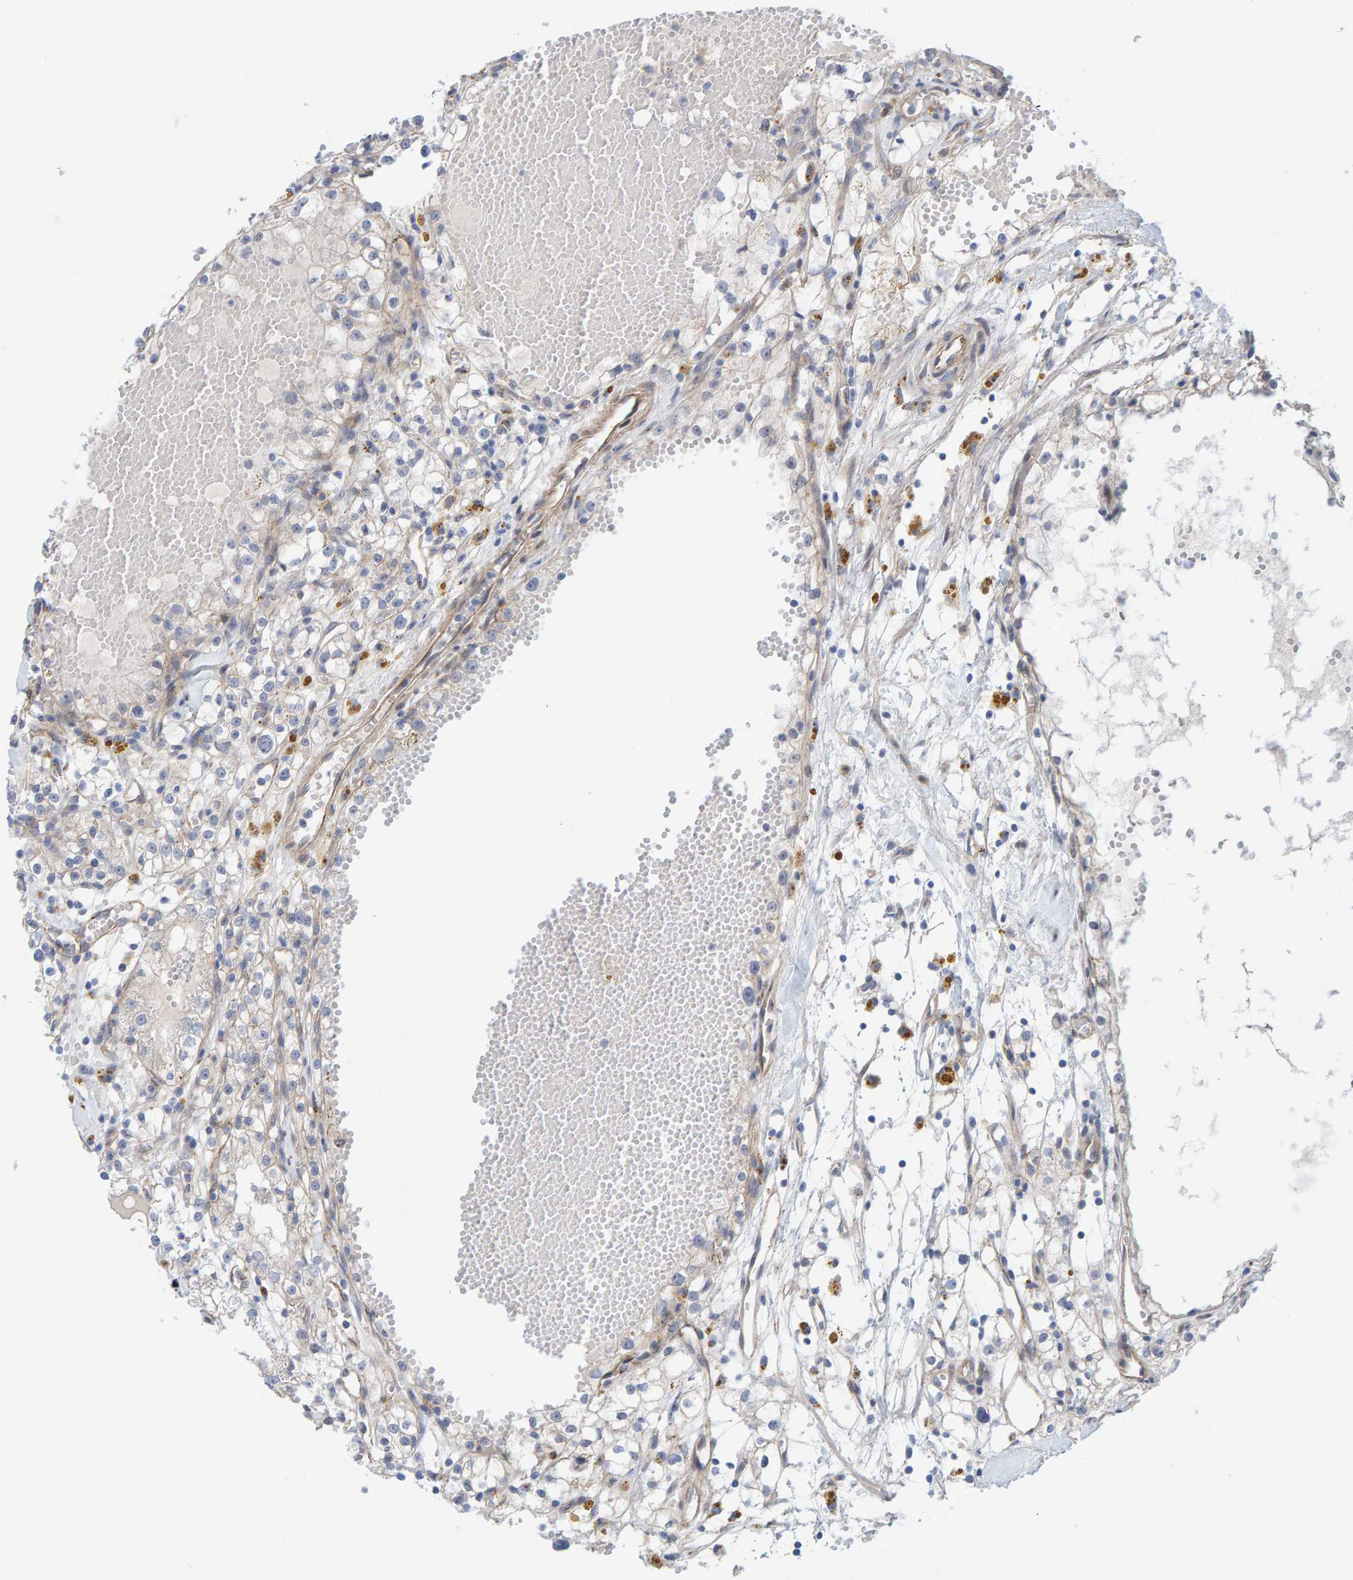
{"staining": {"intensity": "negative", "quantity": "none", "location": "none"}, "tissue": "renal cancer", "cell_type": "Tumor cells", "image_type": "cancer", "snomed": [{"axis": "morphology", "description": "Adenocarcinoma, NOS"}, {"axis": "topography", "description": "Kidney"}], "caption": "Protein analysis of adenocarcinoma (renal) demonstrates no significant expression in tumor cells.", "gene": "KRBA2", "patient": {"sex": "male", "age": 56}}